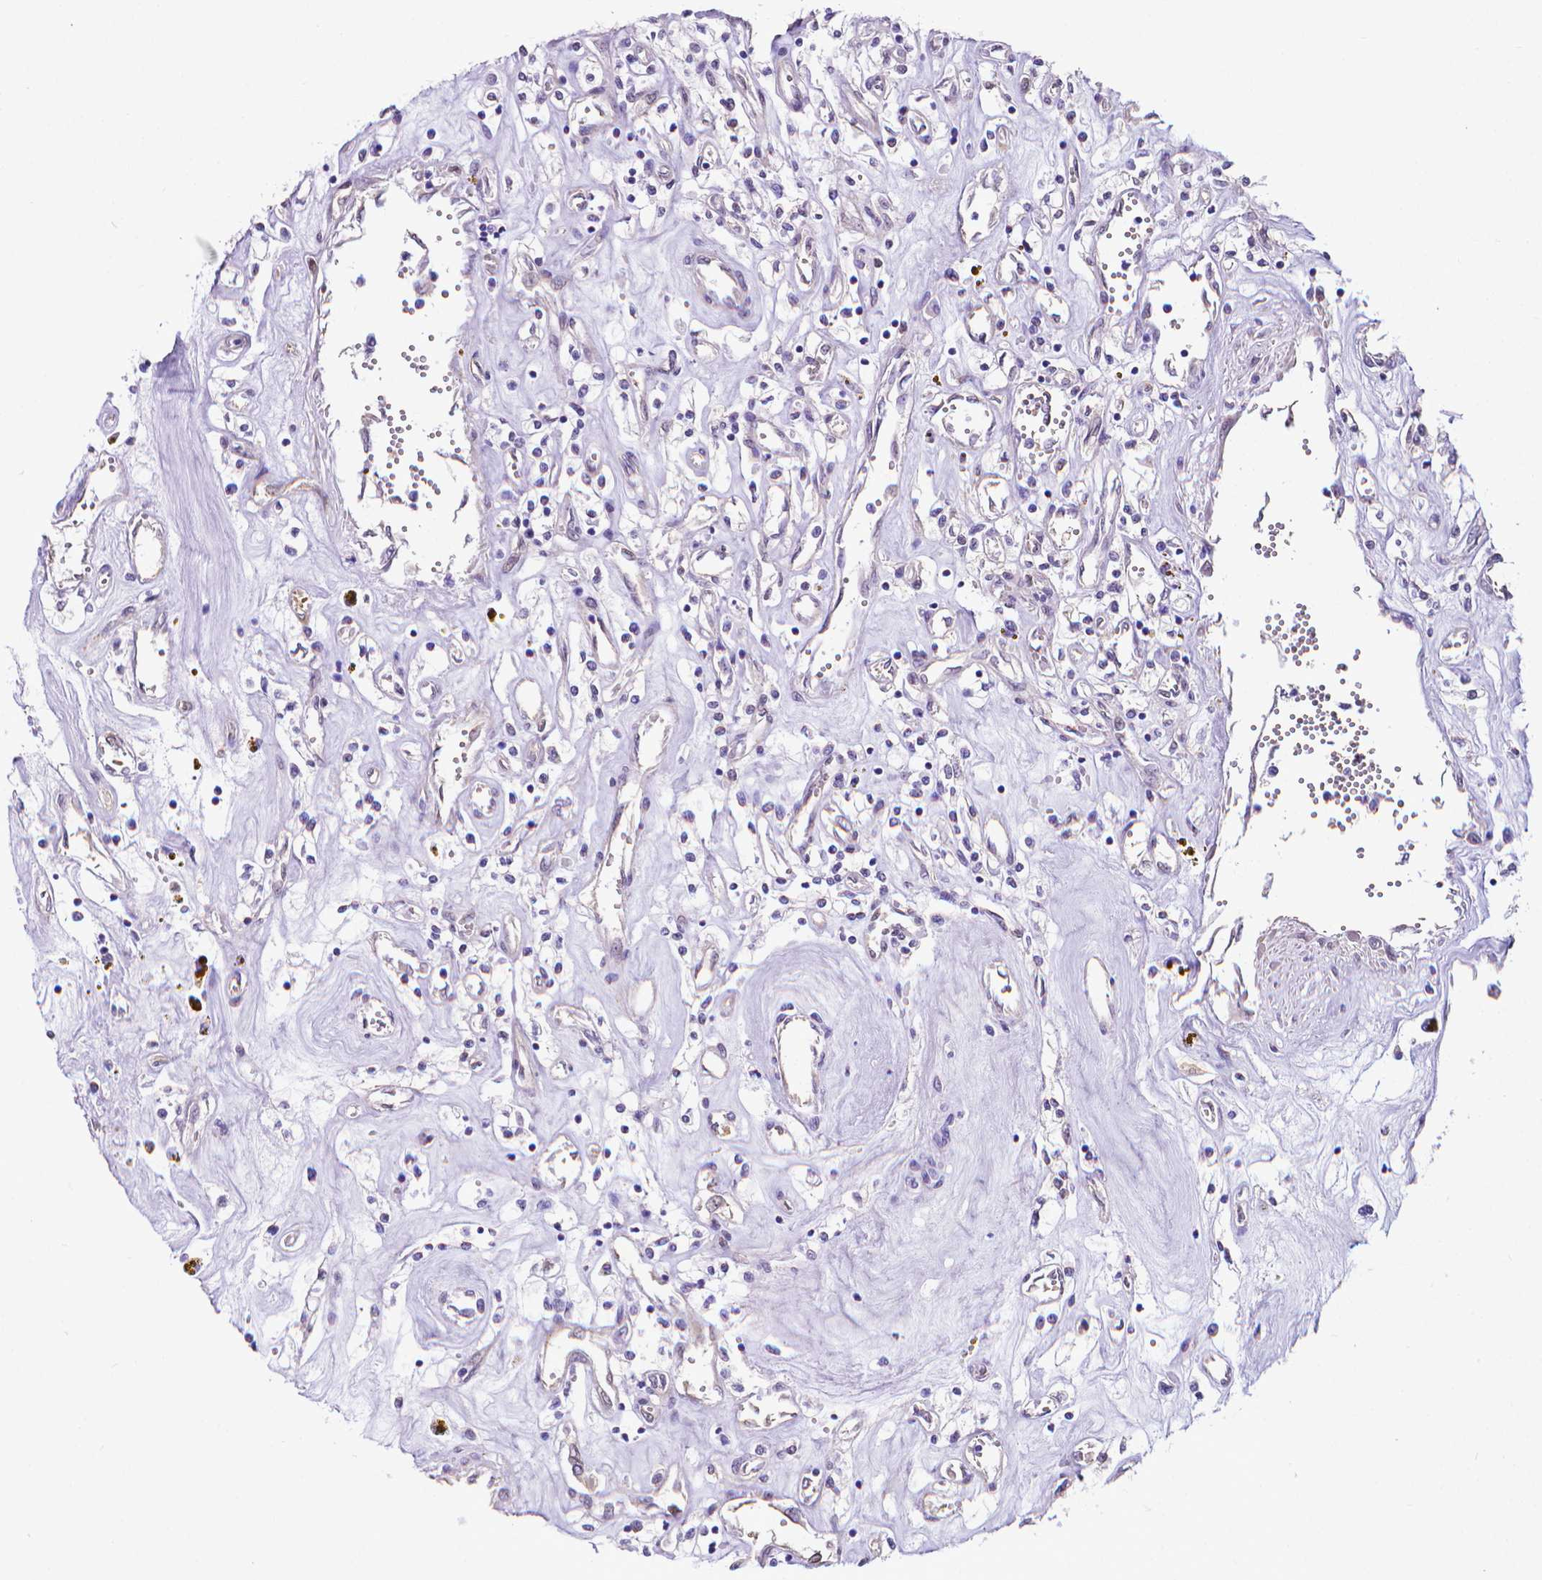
{"staining": {"intensity": "negative", "quantity": "none", "location": "none"}, "tissue": "renal cancer", "cell_type": "Tumor cells", "image_type": "cancer", "snomed": [{"axis": "morphology", "description": "Adenocarcinoma, NOS"}, {"axis": "topography", "description": "Kidney"}], "caption": "DAB immunohistochemical staining of human renal cancer demonstrates no significant positivity in tumor cells.", "gene": "CLIC4", "patient": {"sex": "female", "age": 59}}